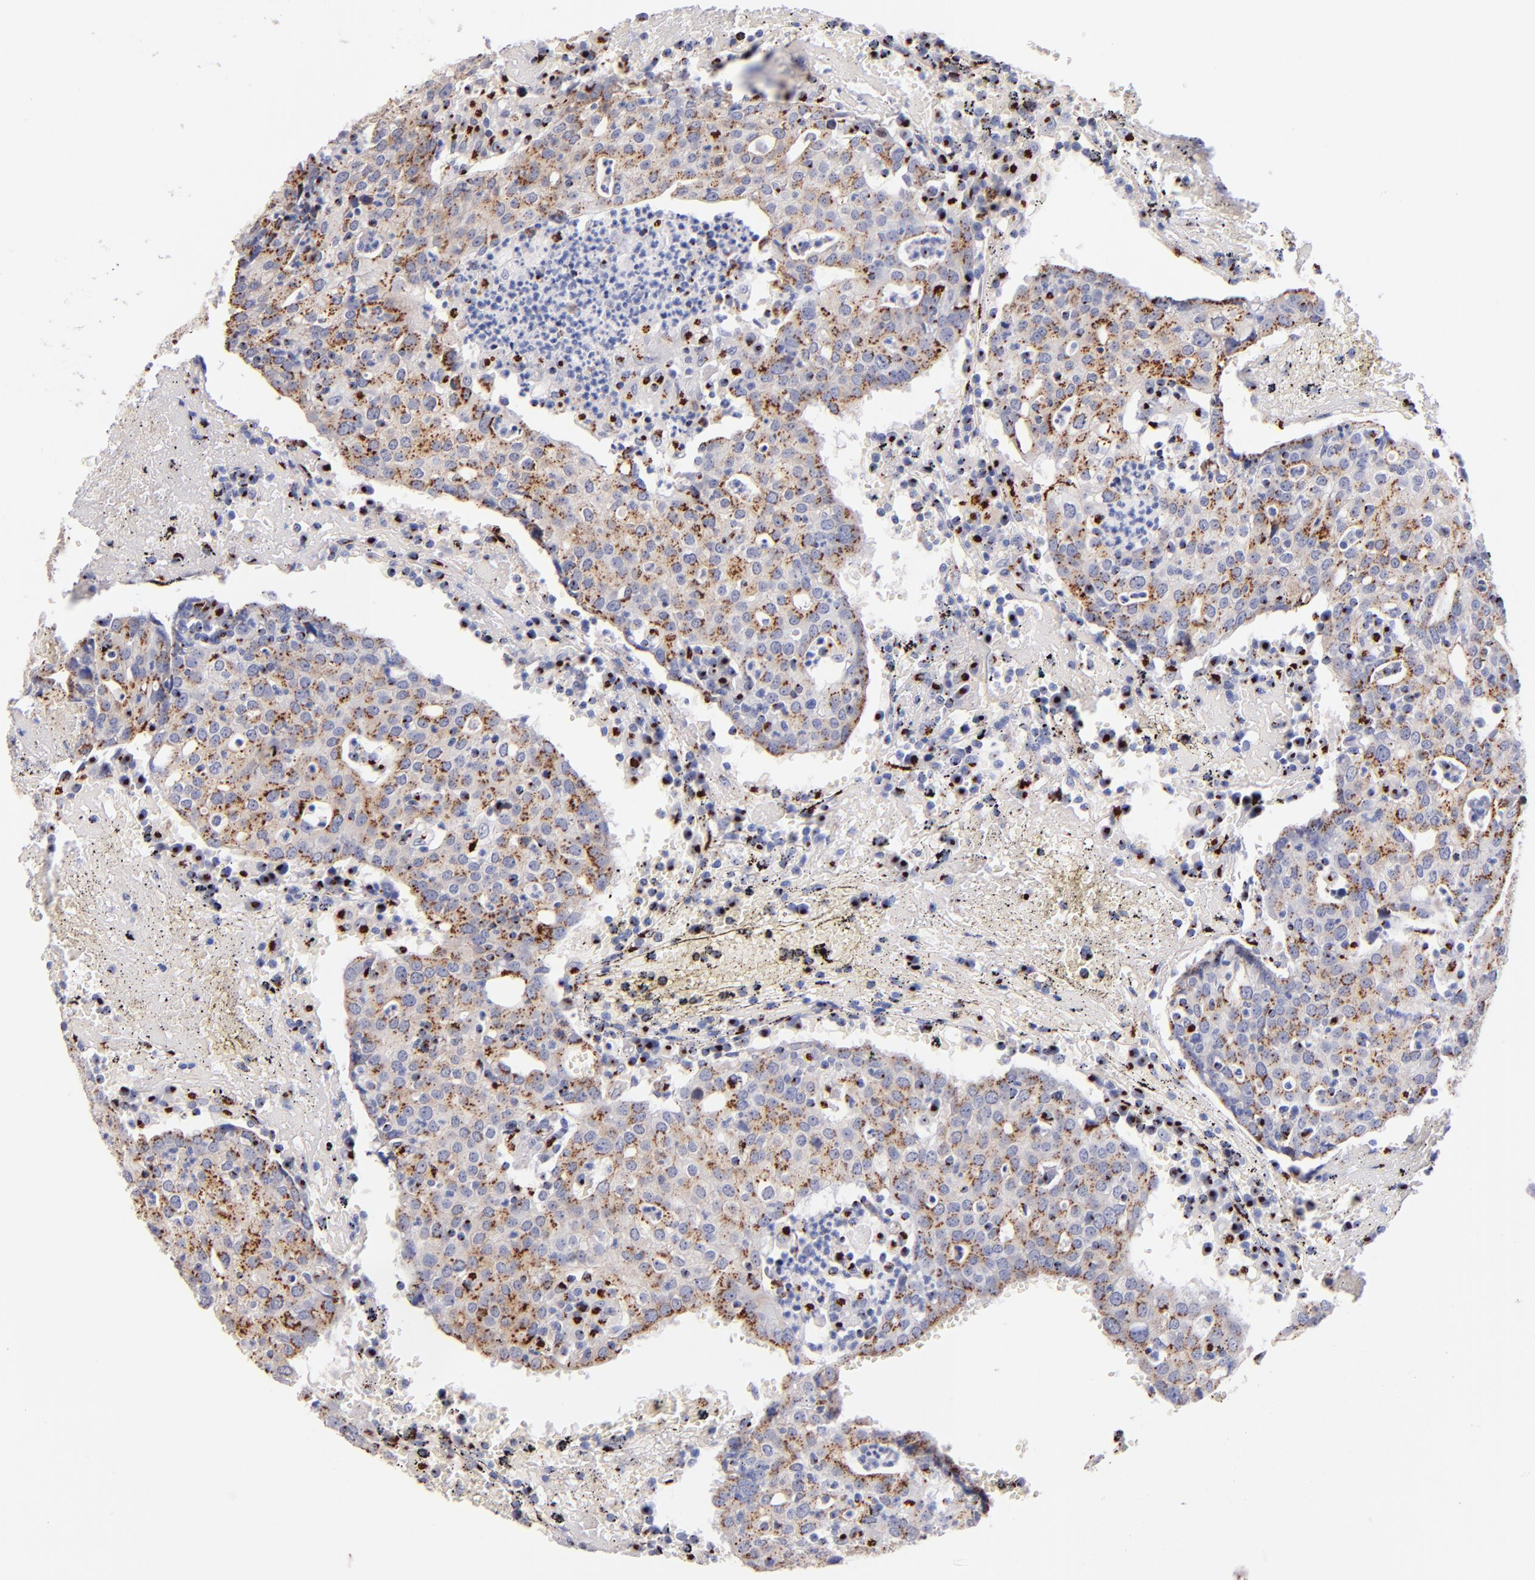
{"staining": {"intensity": "moderate", "quantity": ">75%", "location": "cytoplasmic/membranous"}, "tissue": "head and neck cancer", "cell_type": "Tumor cells", "image_type": "cancer", "snomed": [{"axis": "morphology", "description": "Adenocarcinoma, NOS"}, {"axis": "topography", "description": "Salivary gland"}, {"axis": "topography", "description": "Head-Neck"}], "caption": "Protein staining by IHC reveals moderate cytoplasmic/membranous positivity in approximately >75% of tumor cells in head and neck cancer.", "gene": "GOLIM4", "patient": {"sex": "female", "age": 65}}